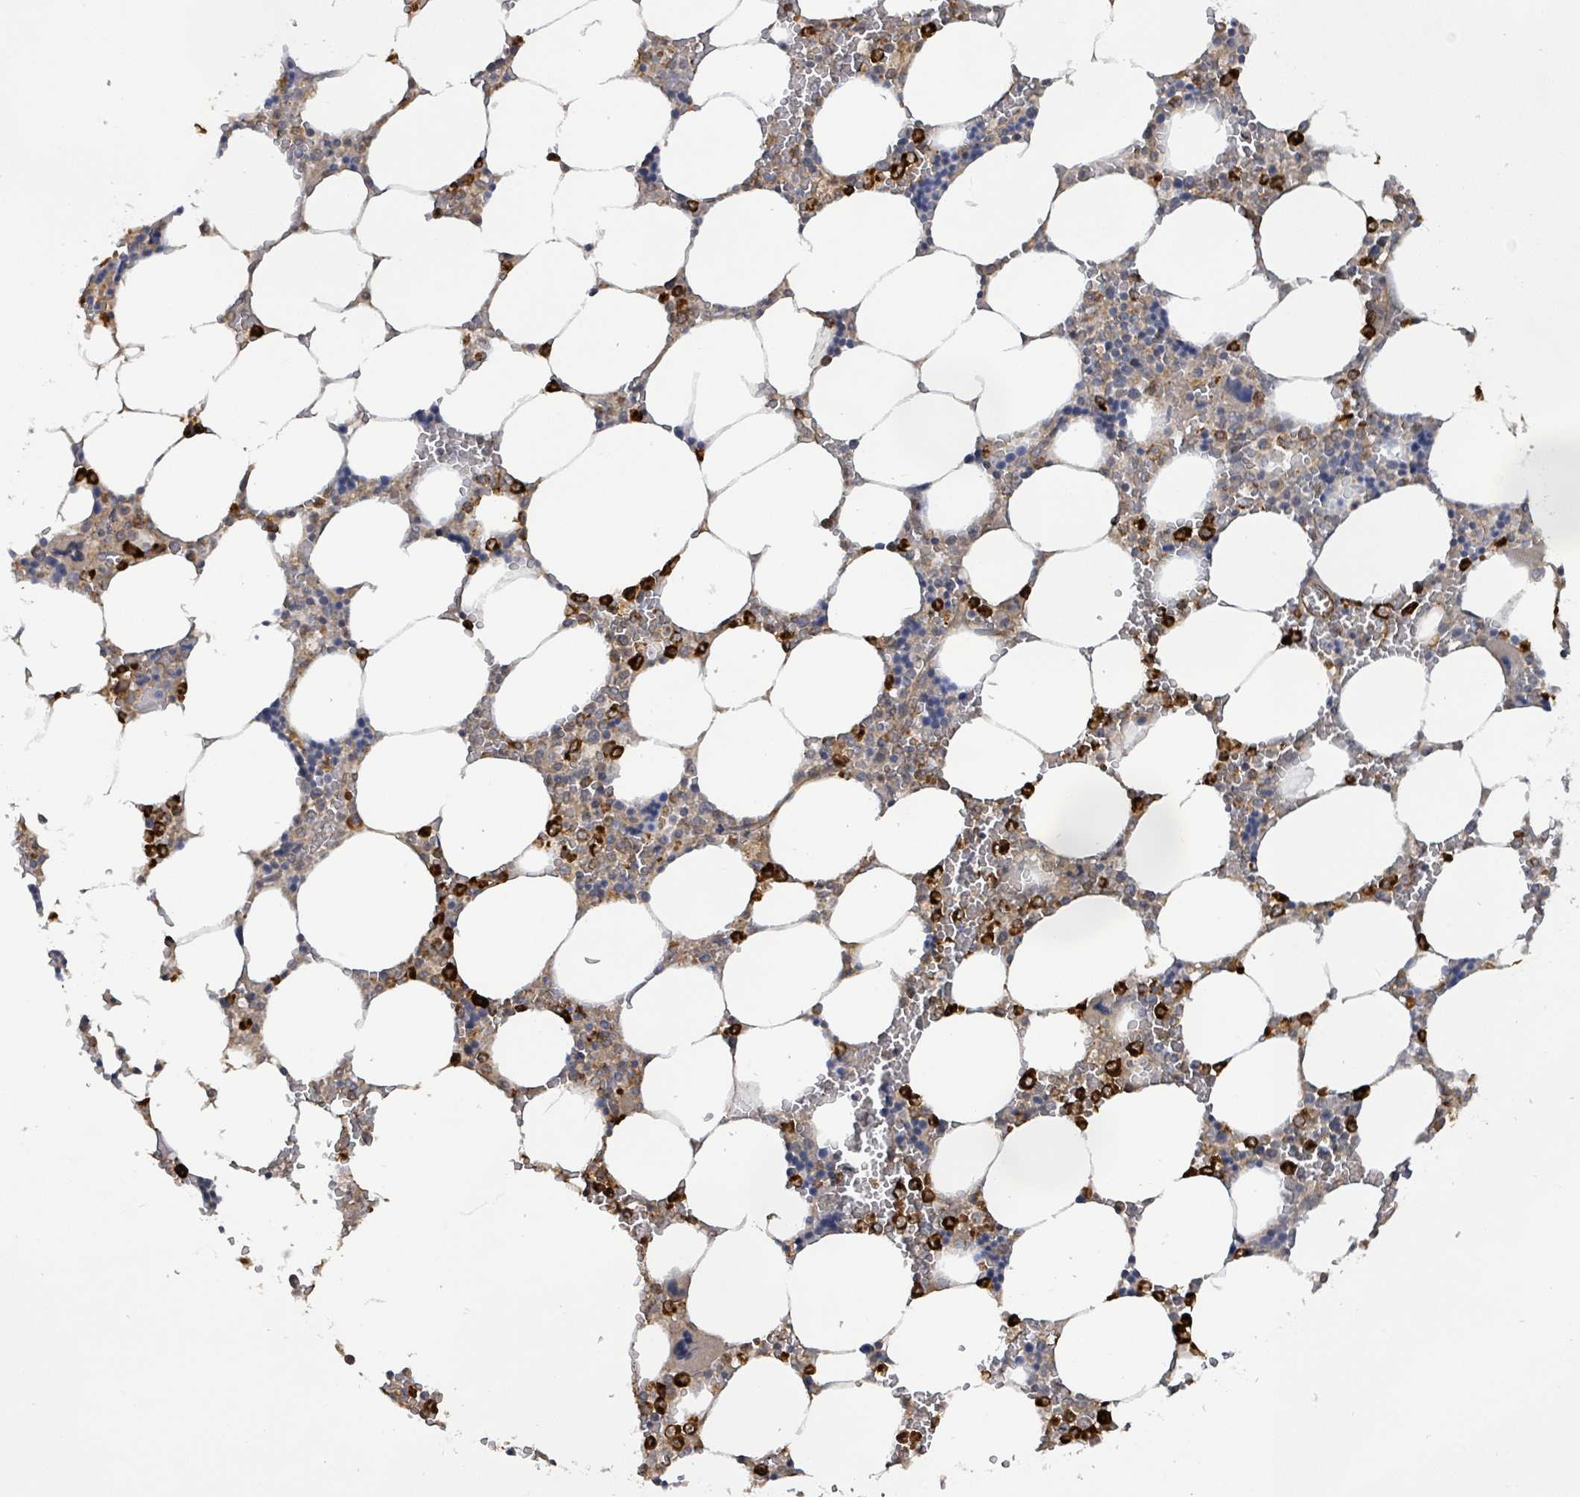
{"staining": {"intensity": "strong", "quantity": "<25%", "location": "cytoplasmic/membranous"}, "tissue": "bone marrow", "cell_type": "Hematopoietic cells", "image_type": "normal", "snomed": [{"axis": "morphology", "description": "Normal tissue, NOS"}, {"axis": "topography", "description": "Bone marrow"}], "caption": "Bone marrow stained with immunohistochemistry (IHC) reveals strong cytoplasmic/membranous expression in approximately <25% of hematopoietic cells.", "gene": "KBTBD11", "patient": {"sex": "male", "age": 64}}